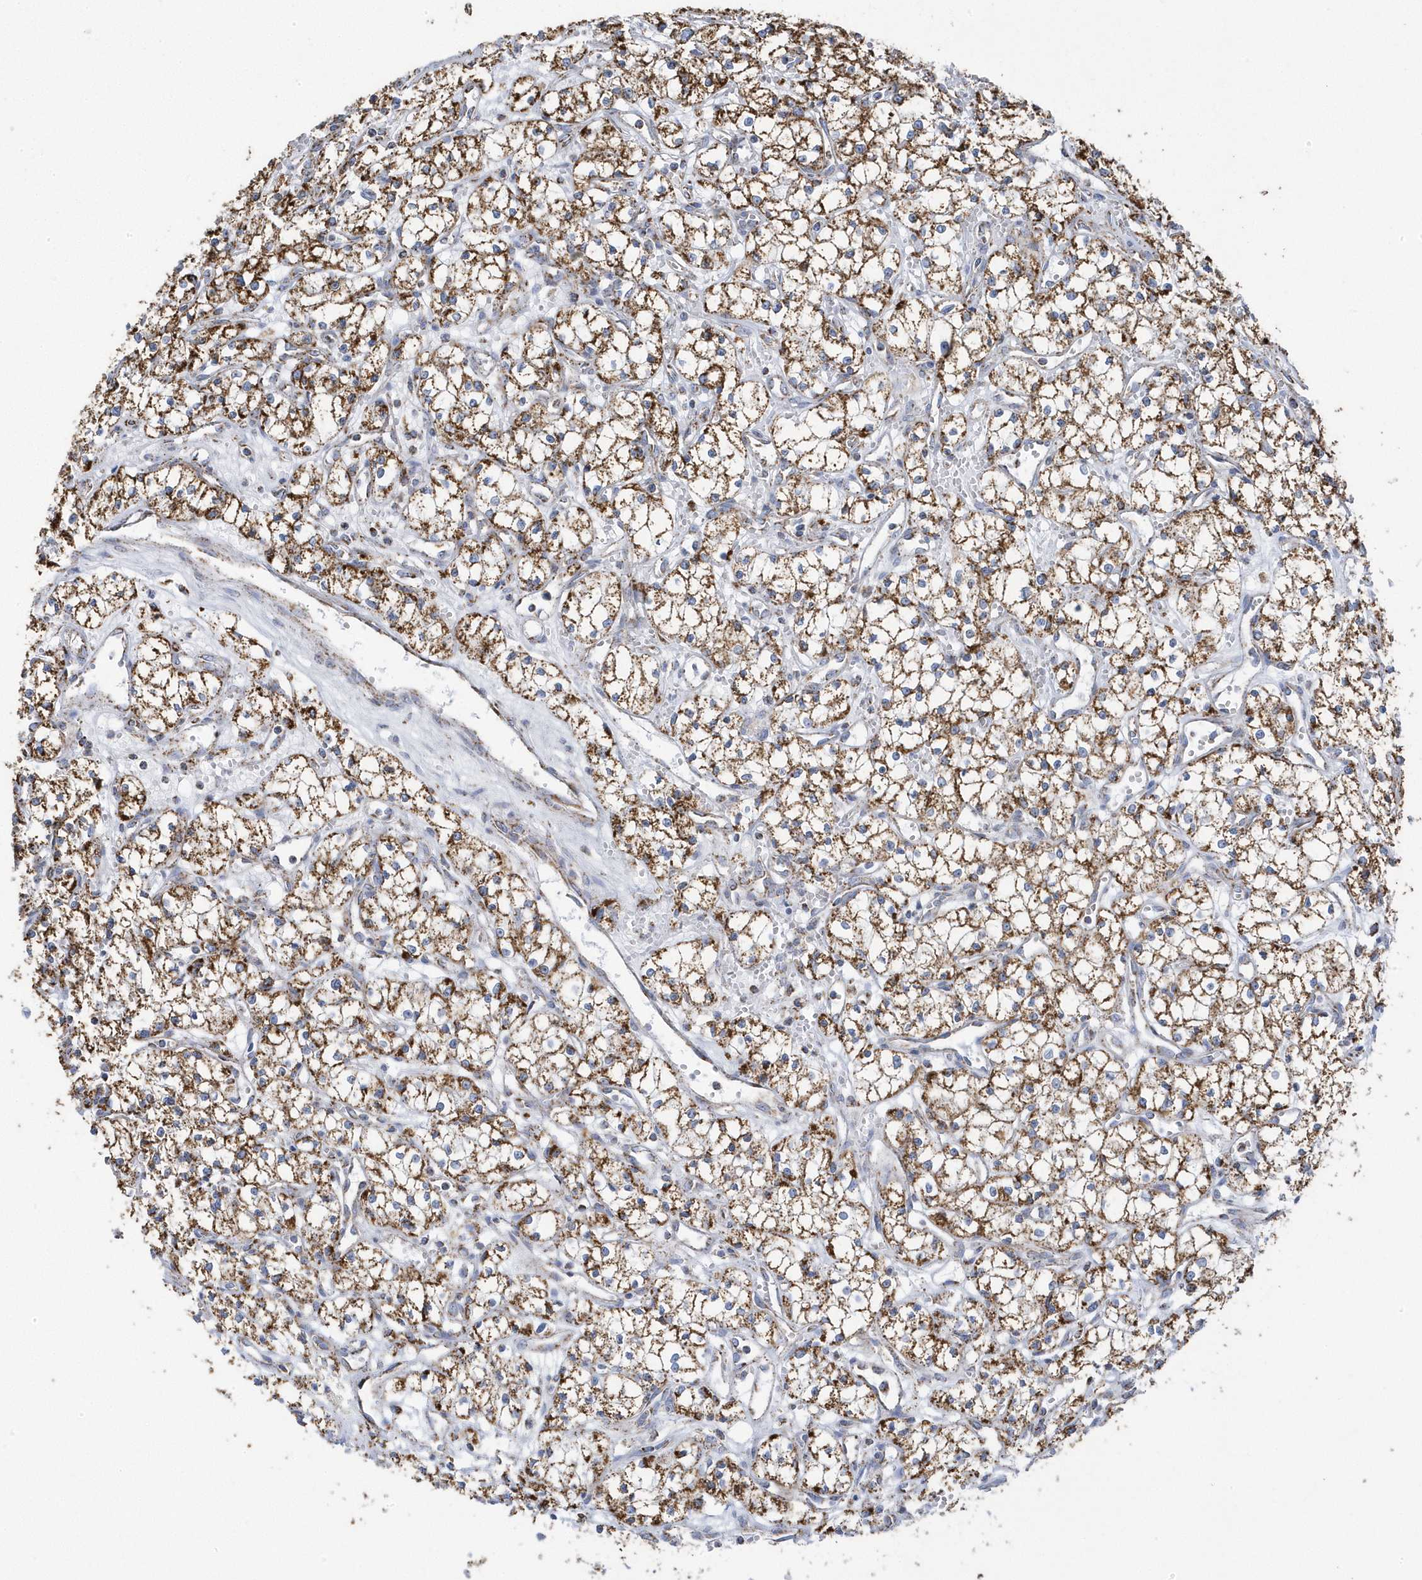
{"staining": {"intensity": "moderate", "quantity": ">75%", "location": "cytoplasmic/membranous"}, "tissue": "renal cancer", "cell_type": "Tumor cells", "image_type": "cancer", "snomed": [{"axis": "morphology", "description": "Adenocarcinoma, NOS"}, {"axis": "topography", "description": "Kidney"}], "caption": "Immunohistochemical staining of human renal cancer (adenocarcinoma) displays medium levels of moderate cytoplasmic/membranous positivity in approximately >75% of tumor cells. (DAB (3,3'-diaminobenzidine) IHC with brightfield microscopy, high magnification).", "gene": "GTPBP8", "patient": {"sex": "male", "age": 59}}